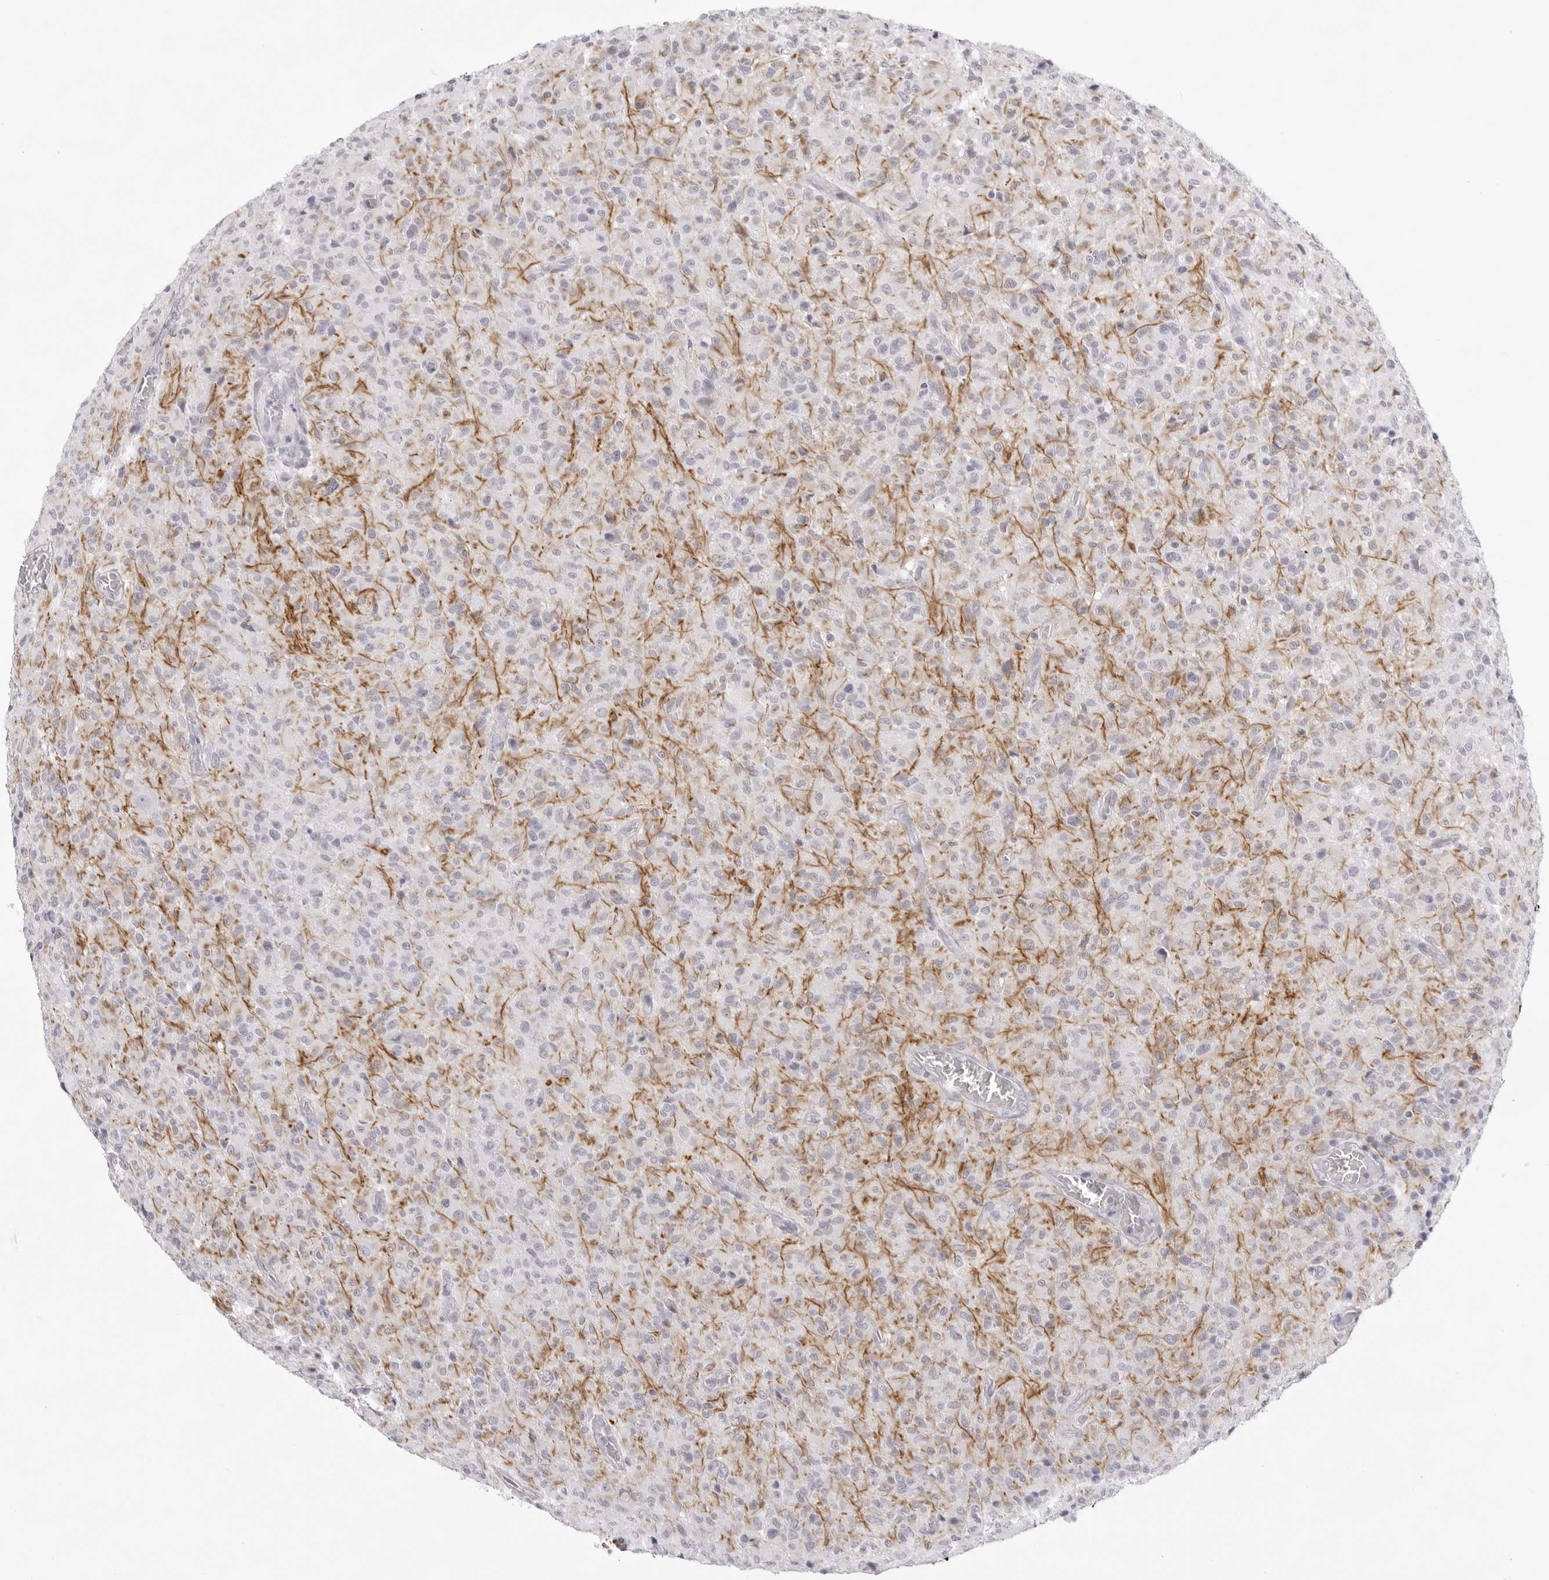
{"staining": {"intensity": "negative", "quantity": "none", "location": "none"}, "tissue": "glioma", "cell_type": "Tumor cells", "image_type": "cancer", "snomed": [{"axis": "morphology", "description": "Glioma, malignant, High grade"}, {"axis": "topography", "description": "Brain"}], "caption": "The IHC micrograph has no significant expression in tumor cells of glioma tissue.", "gene": "SPTA1", "patient": {"sex": "female", "age": 57}}